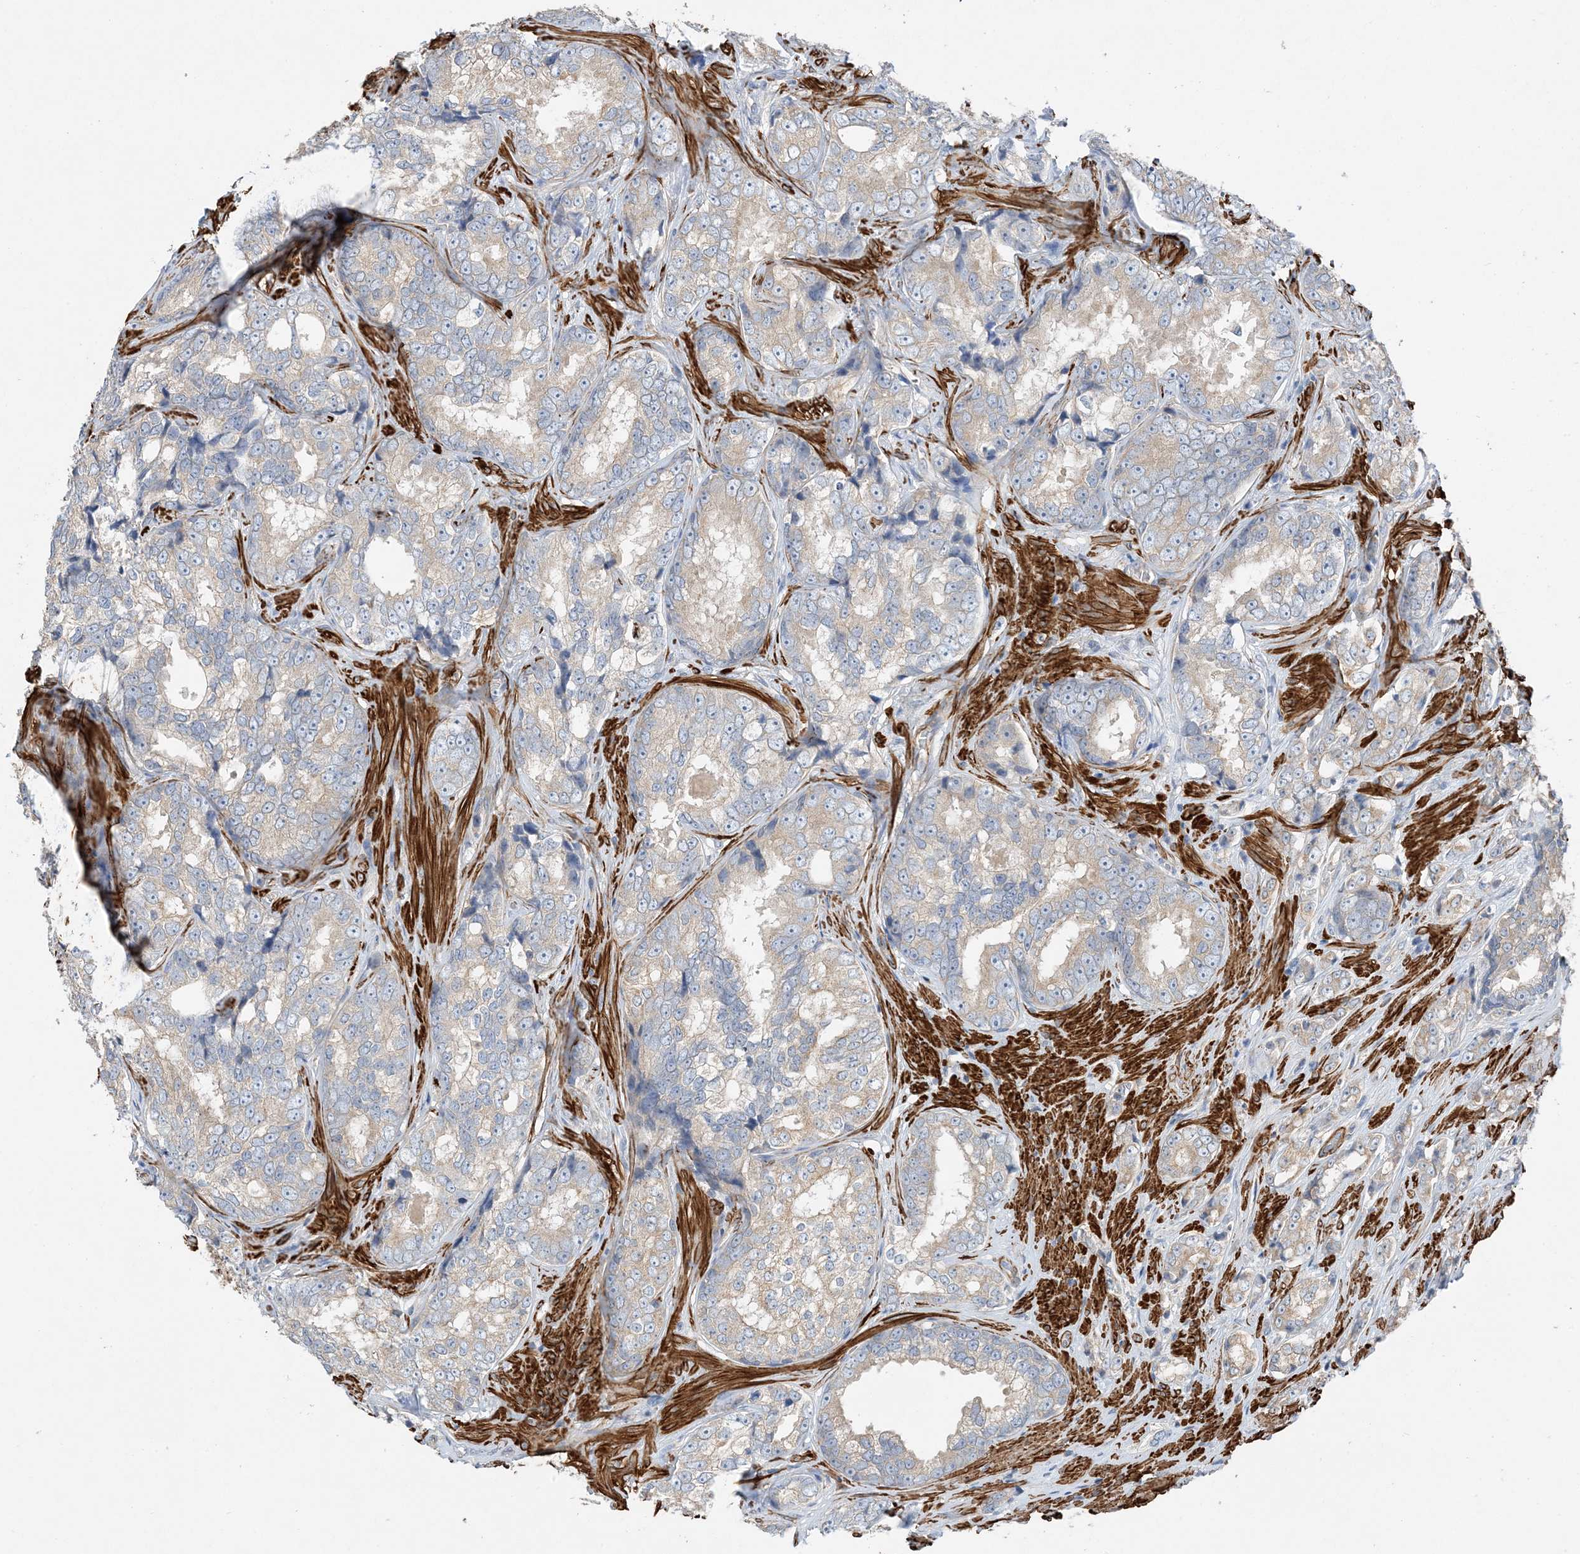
{"staining": {"intensity": "weak", "quantity": "25%-75%", "location": "cytoplasmic/membranous"}, "tissue": "prostate cancer", "cell_type": "Tumor cells", "image_type": "cancer", "snomed": [{"axis": "morphology", "description": "Adenocarcinoma, High grade"}, {"axis": "topography", "description": "Prostate"}], "caption": "An image of human prostate cancer (high-grade adenocarcinoma) stained for a protein exhibits weak cytoplasmic/membranous brown staining in tumor cells. Nuclei are stained in blue.", "gene": "KIFBP", "patient": {"sex": "male", "age": 66}}